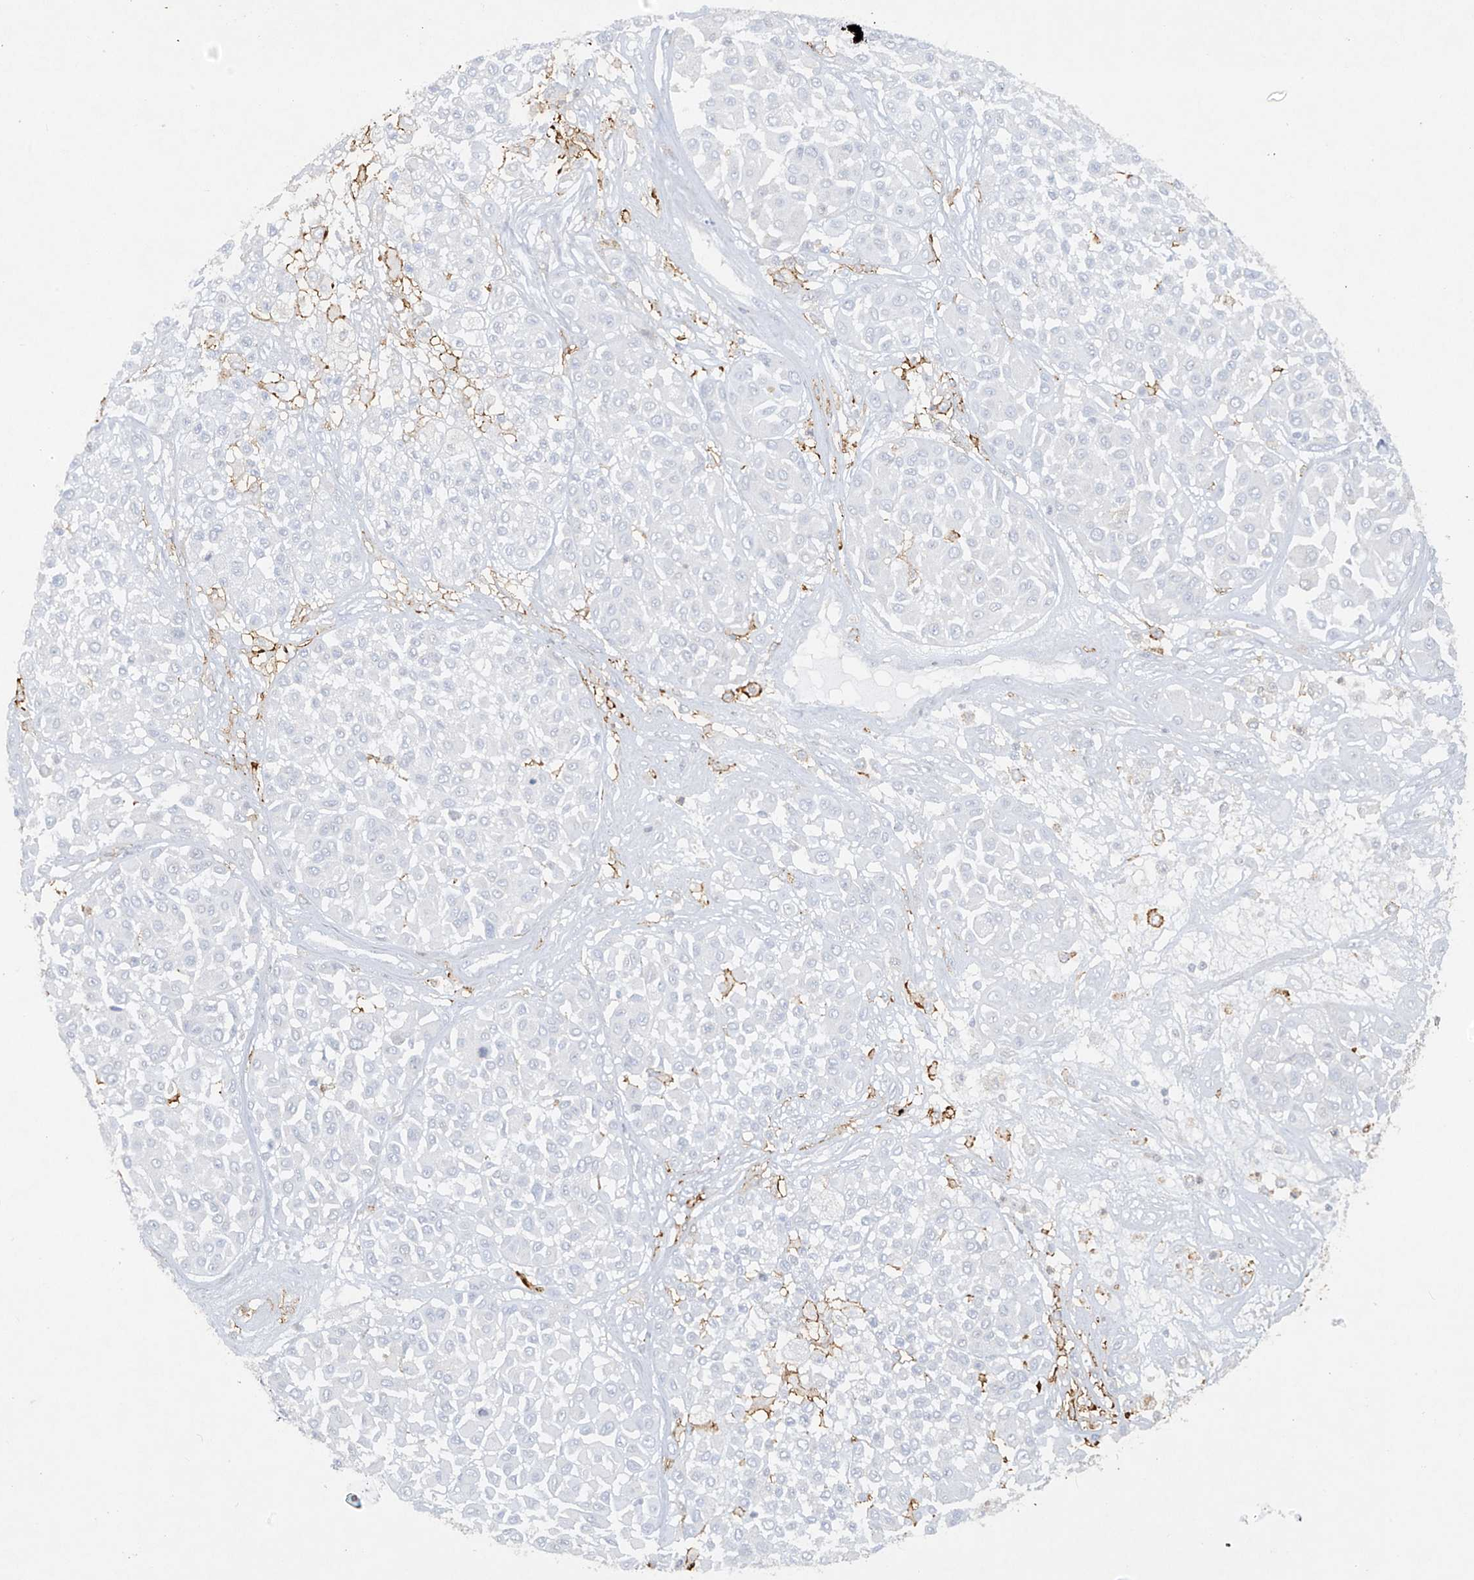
{"staining": {"intensity": "negative", "quantity": "none", "location": "none"}, "tissue": "melanoma", "cell_type": "Tumor cells", "image_type": "cancer", "snomed": [{"axis": "morphology", "description": "Malignant melanoma, Metastatic site"}, {"axis": "topography", "description": "Soft tissue"}], "caption": "Immunohistochemistry (IHC) of melanoma reveals no staining in tumor cells.", "gene": "FCGR3A", "patient": {"sex": "male", "age": 41}}